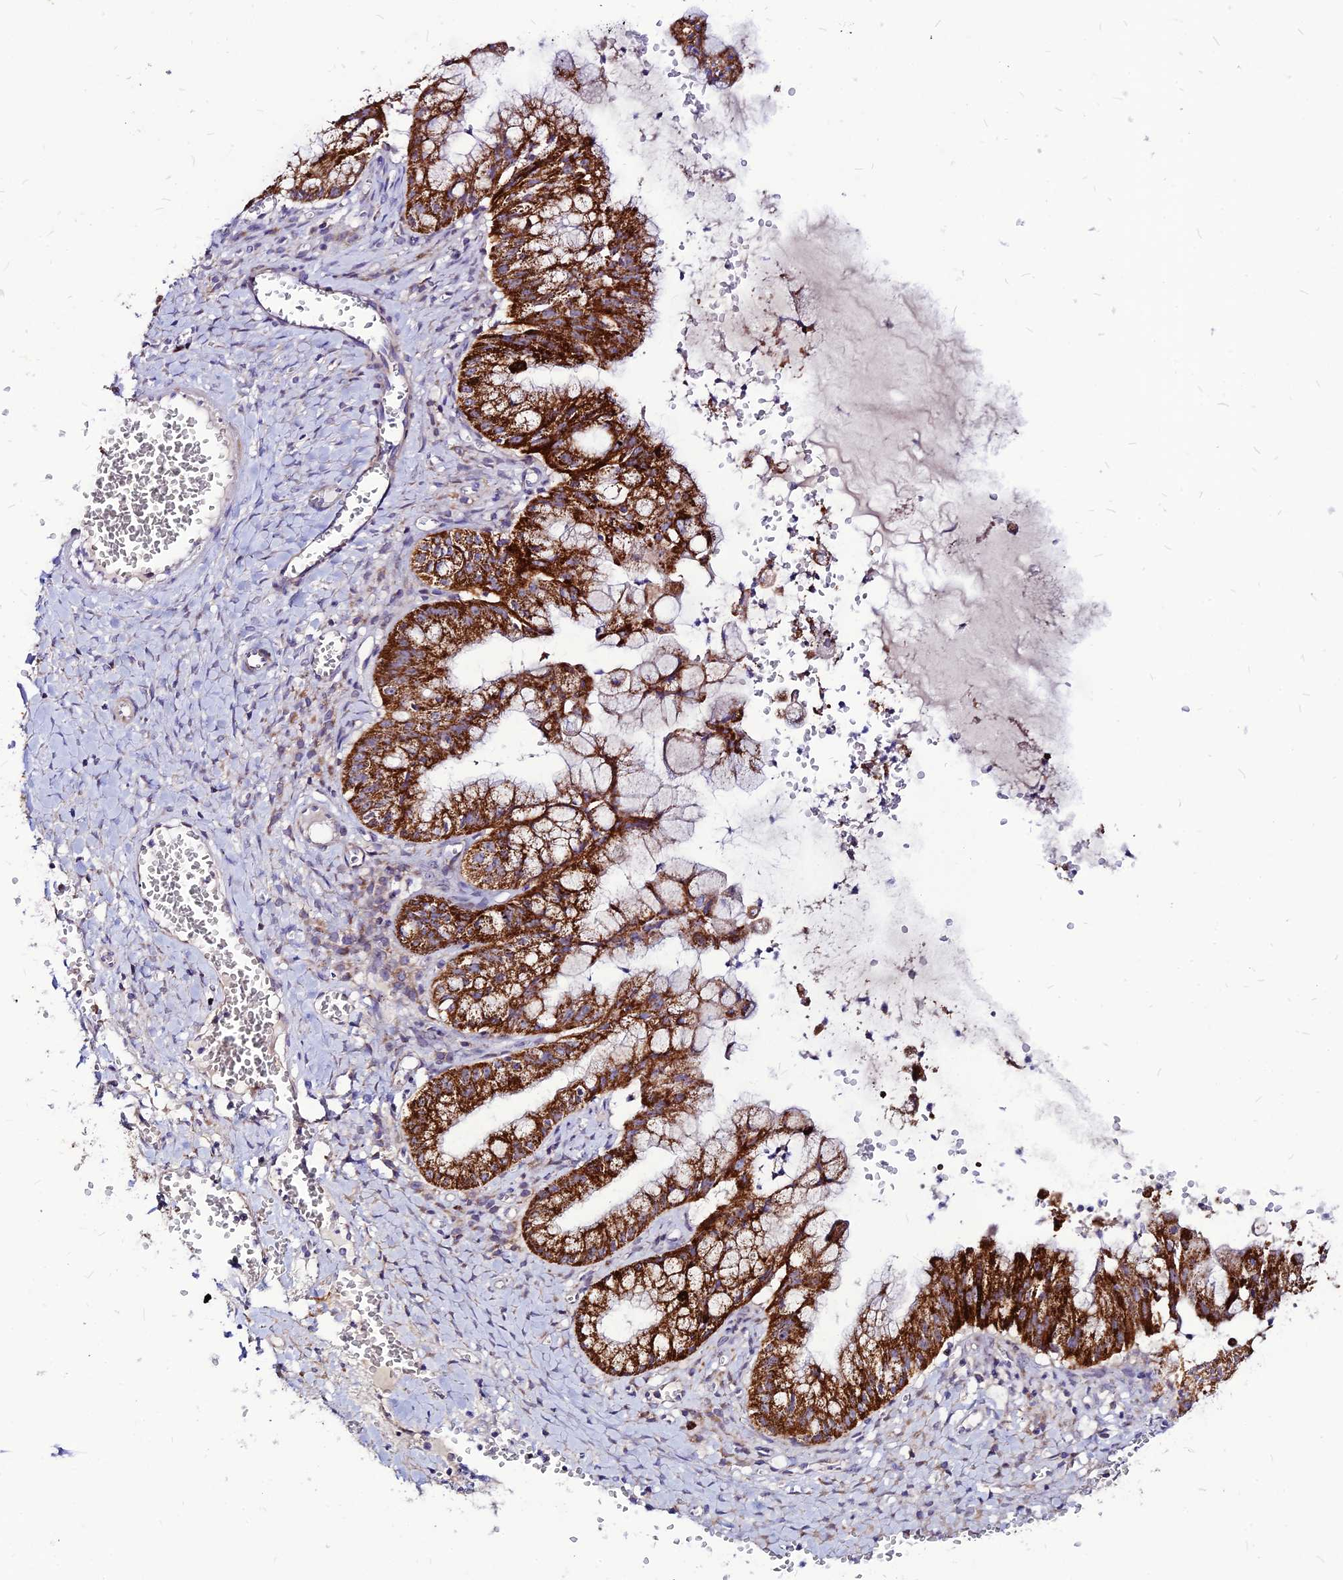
{"staining": {"intensity": "strong", "quantity": ">75%", "location": "cytoplasmic/membranous"}, "tissue": "ovarian cancer", "cell_type": "Tumor cells", "image_type": "cancer", "snomed": [{"axis": "morphology", "description": "Cystadenocarcinoma, mucinous, NOS"}, {"axis": "topography", "description": "Ovary"}], "caption": "Immunohistochemistry (DAB (3,3'-diaminobenzidine)) staining of human ovarian cancer (mucinous cystadenocarcinoma) exhibits strong cytoplasmic/membranous protein staining in approximately >75% of tumor cells.", "gene": "ECI1", "patient": {"sex": "female", "age": 70}}